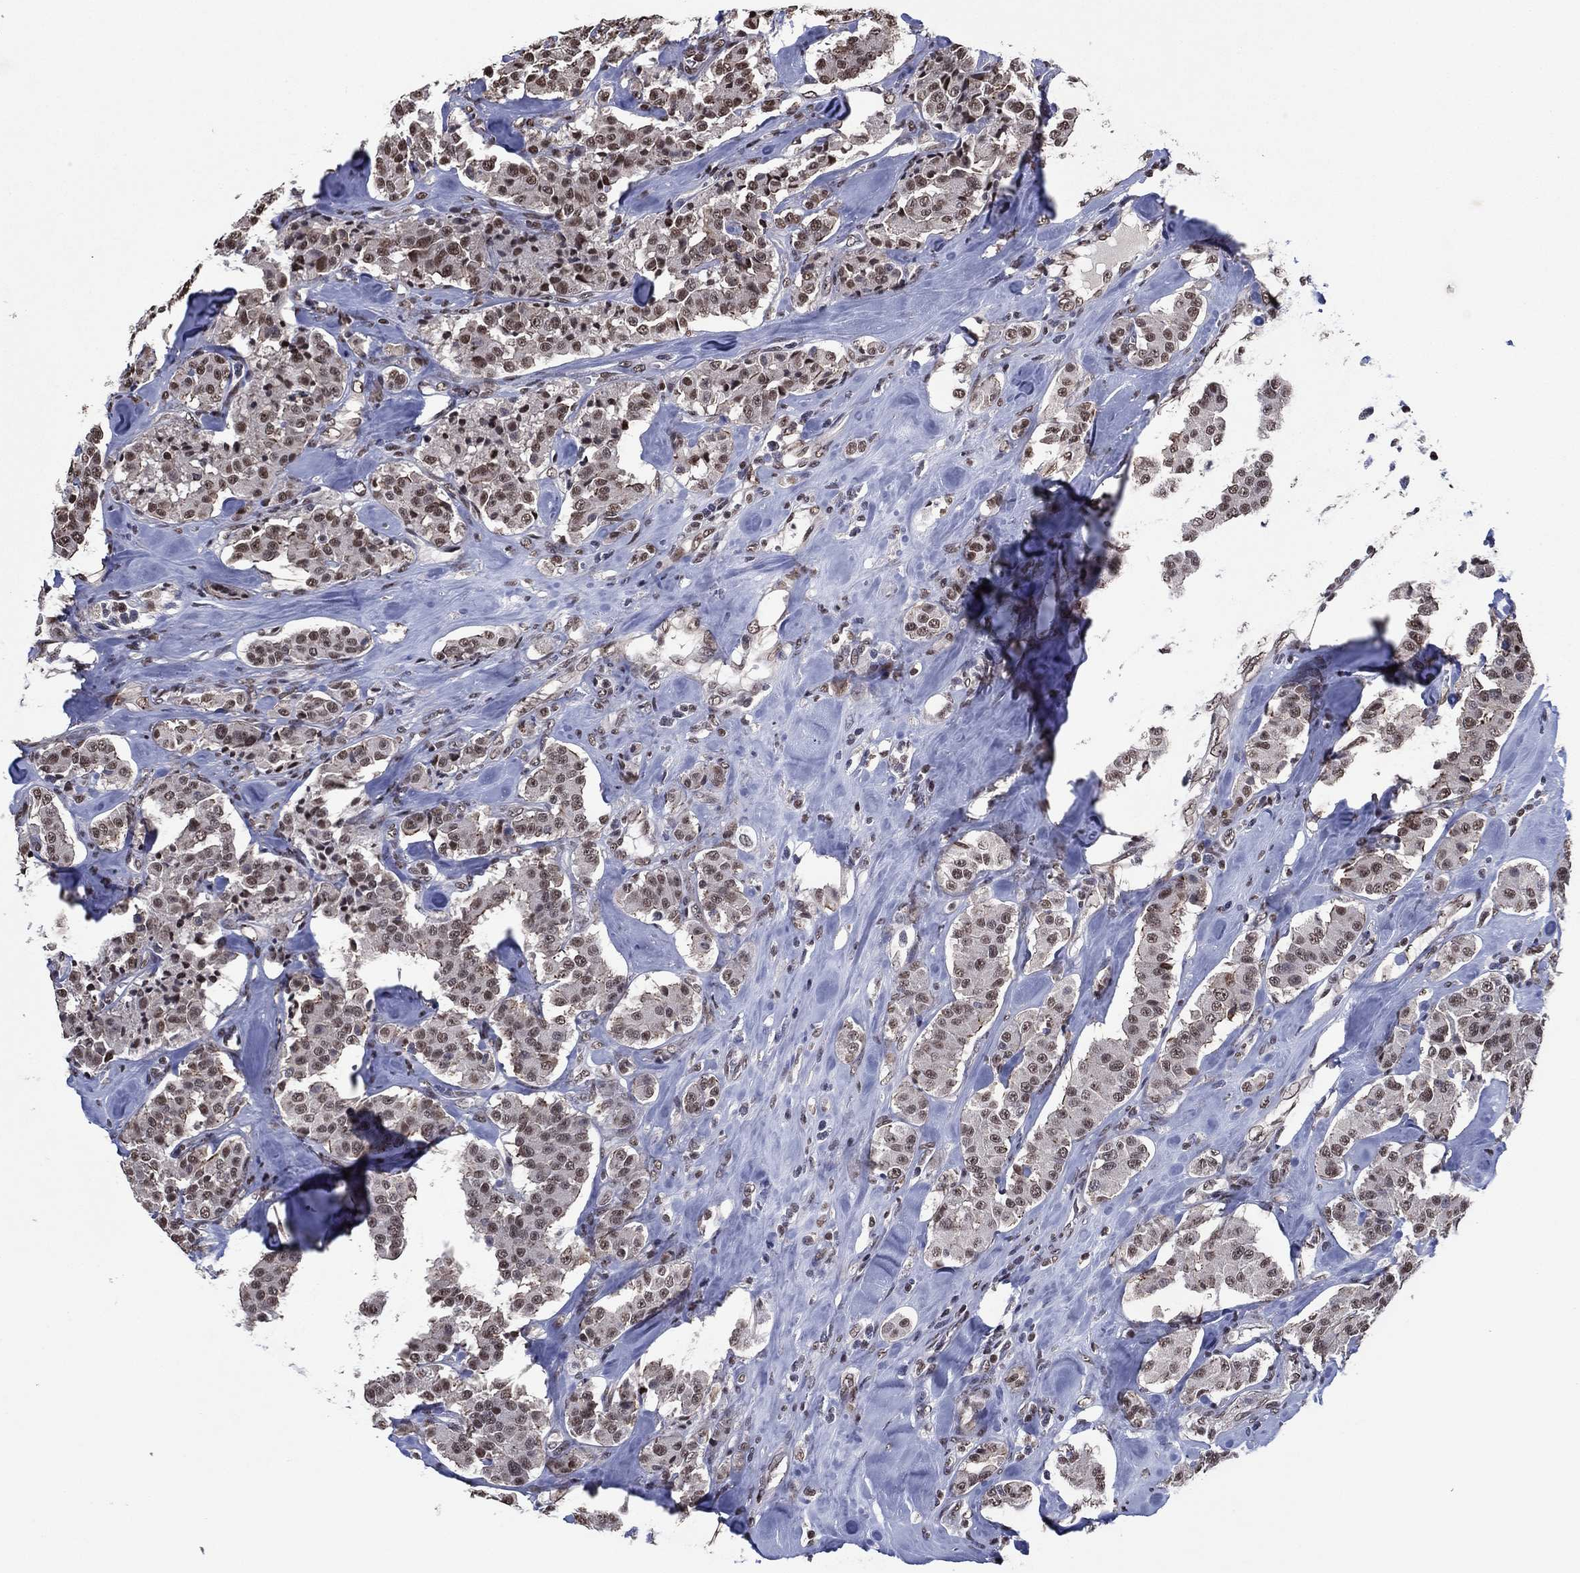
{"staining": {"intensity": "weak", "quantity": "<25%", "location": "nuclear"}, "tissue": "carcinoid", "cell_type": "Tumor cells", "image_type": "cancer", "snomed": [{"axis": "morphology", "description": "Carcinoid, malignant, NOS"}, {"axis": "topography", "description": "Pancreas"}], "caption": "This photomicrograph is of carcinoid stained with immunohistochemistry (IHC) to label a protein in brown with the nuclei are counter-stained blue. There is no staining in tumor cells.", "gene": "ZBTB42", "patient": {"sex": "male", "age": 41}}